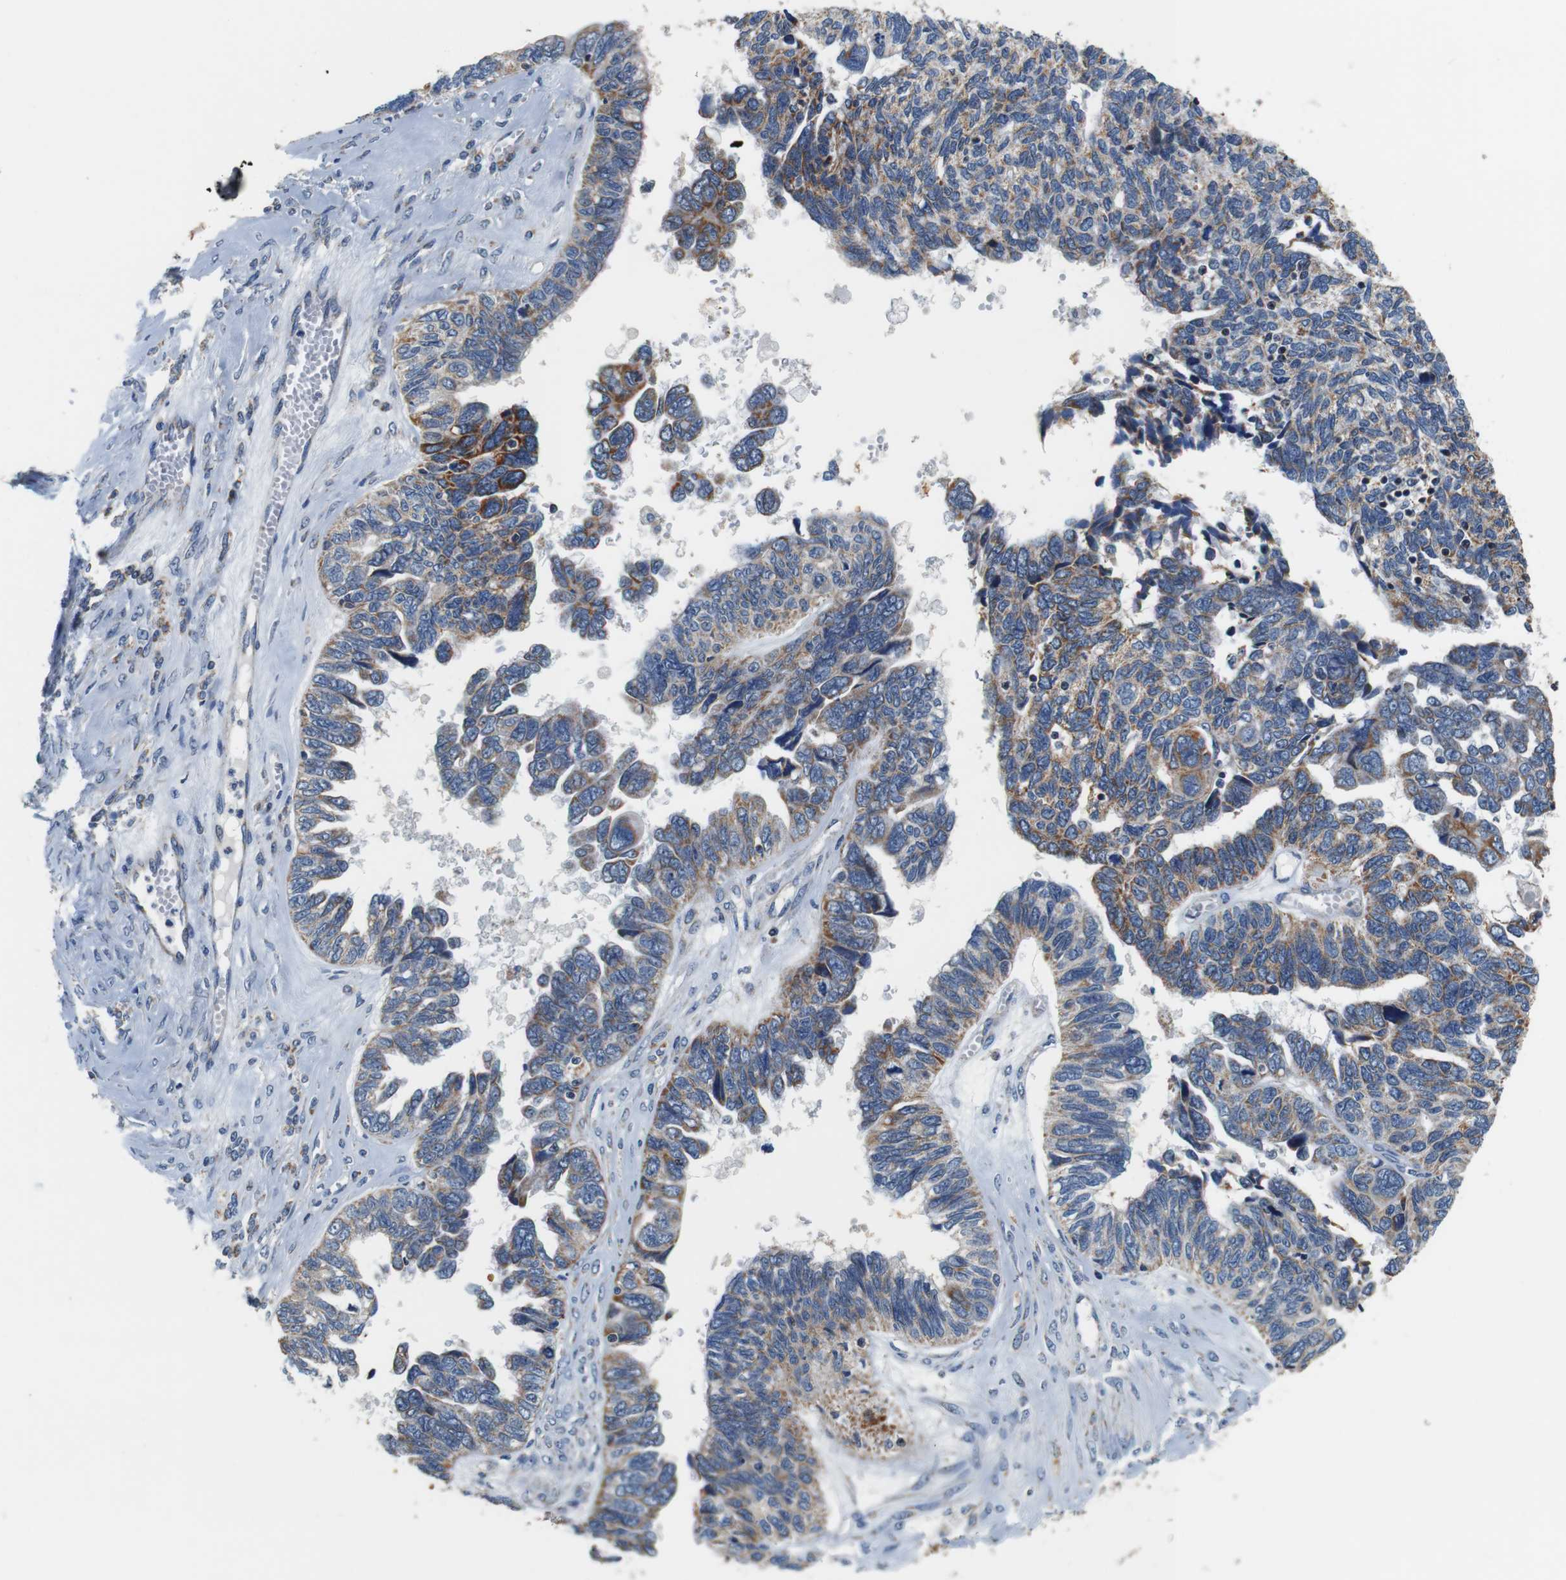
{"staining": {"intensity": "moderate", "quantity": ">75%", "location": "cytoplasmic/membranous"}, "tissue": "ovarian cancer", "cell_type": "Tumor cells", "image_type": "cancer", "snomed": [{"axis": "morphology", "description": "Cystadenocarcinoma, serous, NOS"}, {"axis": "topography", "description": "Ovary"}], "caption": "Immunohistochemistry (IHC) (DAB (3,3'-diaminobenzidine)) staining of ovarian cancer displays moderate cytoplasmic/membranous protein positivity in about >75% of tumor cells. Using DAB (brown) and hematoxylin (blue) stains, captured at high magnification using brightfield microscopy.", "gene": "LRP4", "patient": {"sex": "female", "age": 79}}